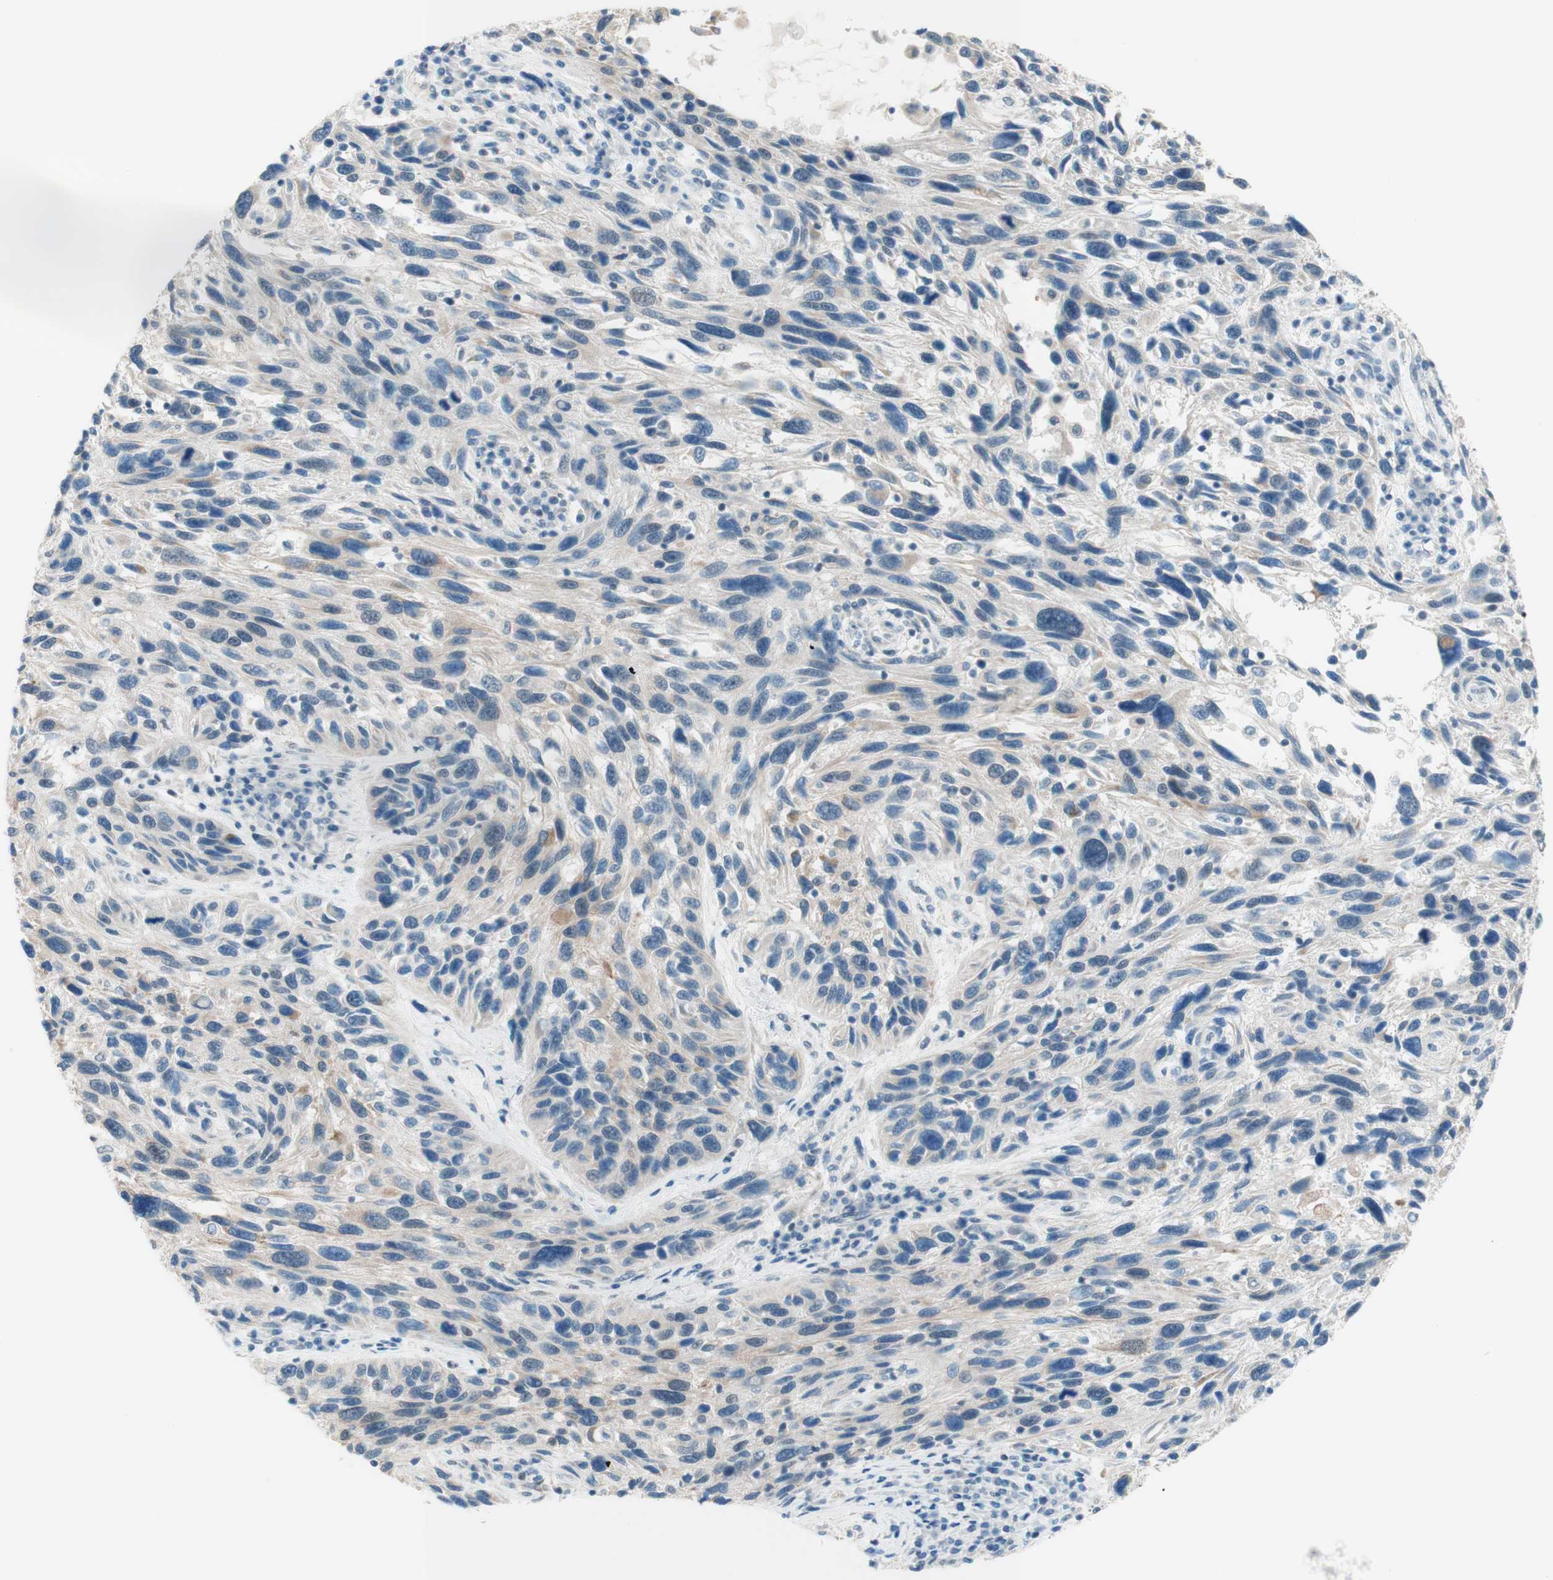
{"staining": {"intensity": "weak", "quantity": "<25%", "location": "cytoplasmic/membranous"}, "tissue": "melanoma", "cell_type": "Tumor cells", "image_type": "cancer", "snomed": [{"axis": "morphology", "description": "Malignant melanoma, NOS"}, {"axis": "topography", "description": "Skin"}], "caption": "This histopathology image is of malignant melanoma stained with immunohistochemistry to label a protein in brown with the nuclei are counter-stained blue. There is no staining in tumor cells.", "gene": "JPH1", "patient": {"sex": "male", "age": 53}}